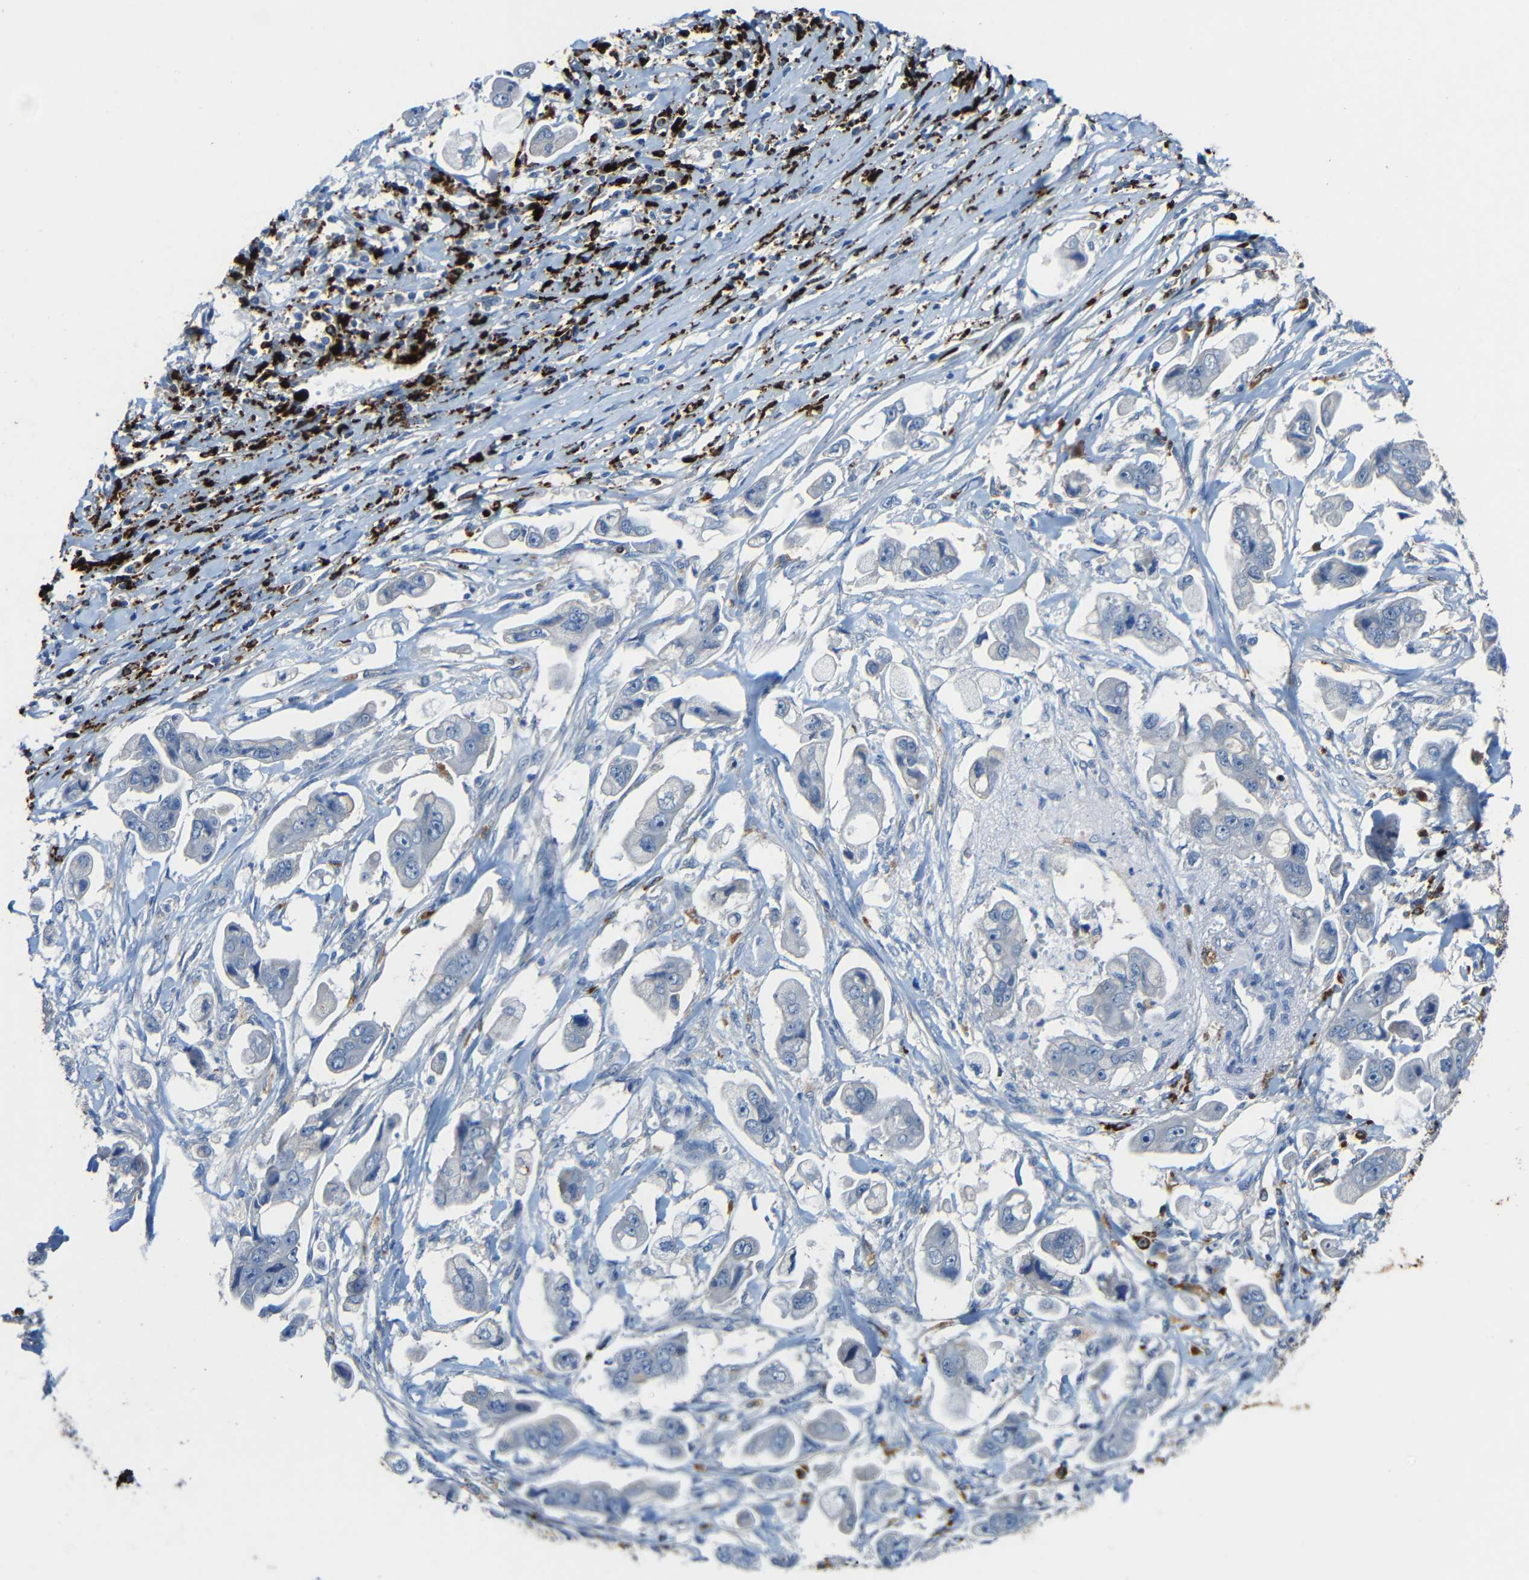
{"staining": {"intensity": "negative", "quantity": "none", "location": "none"}, "tissue": "stomach cancer", "cell_type": "Tumor cells", "image_type": "cancer", "snomed": [{"axis": "morphology", "description": "Adenocarcinoma, NOS"}, {"axis": "topography", "description": "Stomach"}], "caption": "Immunohistochemical staining of stomach cancer demonstrates no significant positivity in tumor cells.", "gene": "HLA-DMA", "patient": {"sex": "male", "age": 62}}